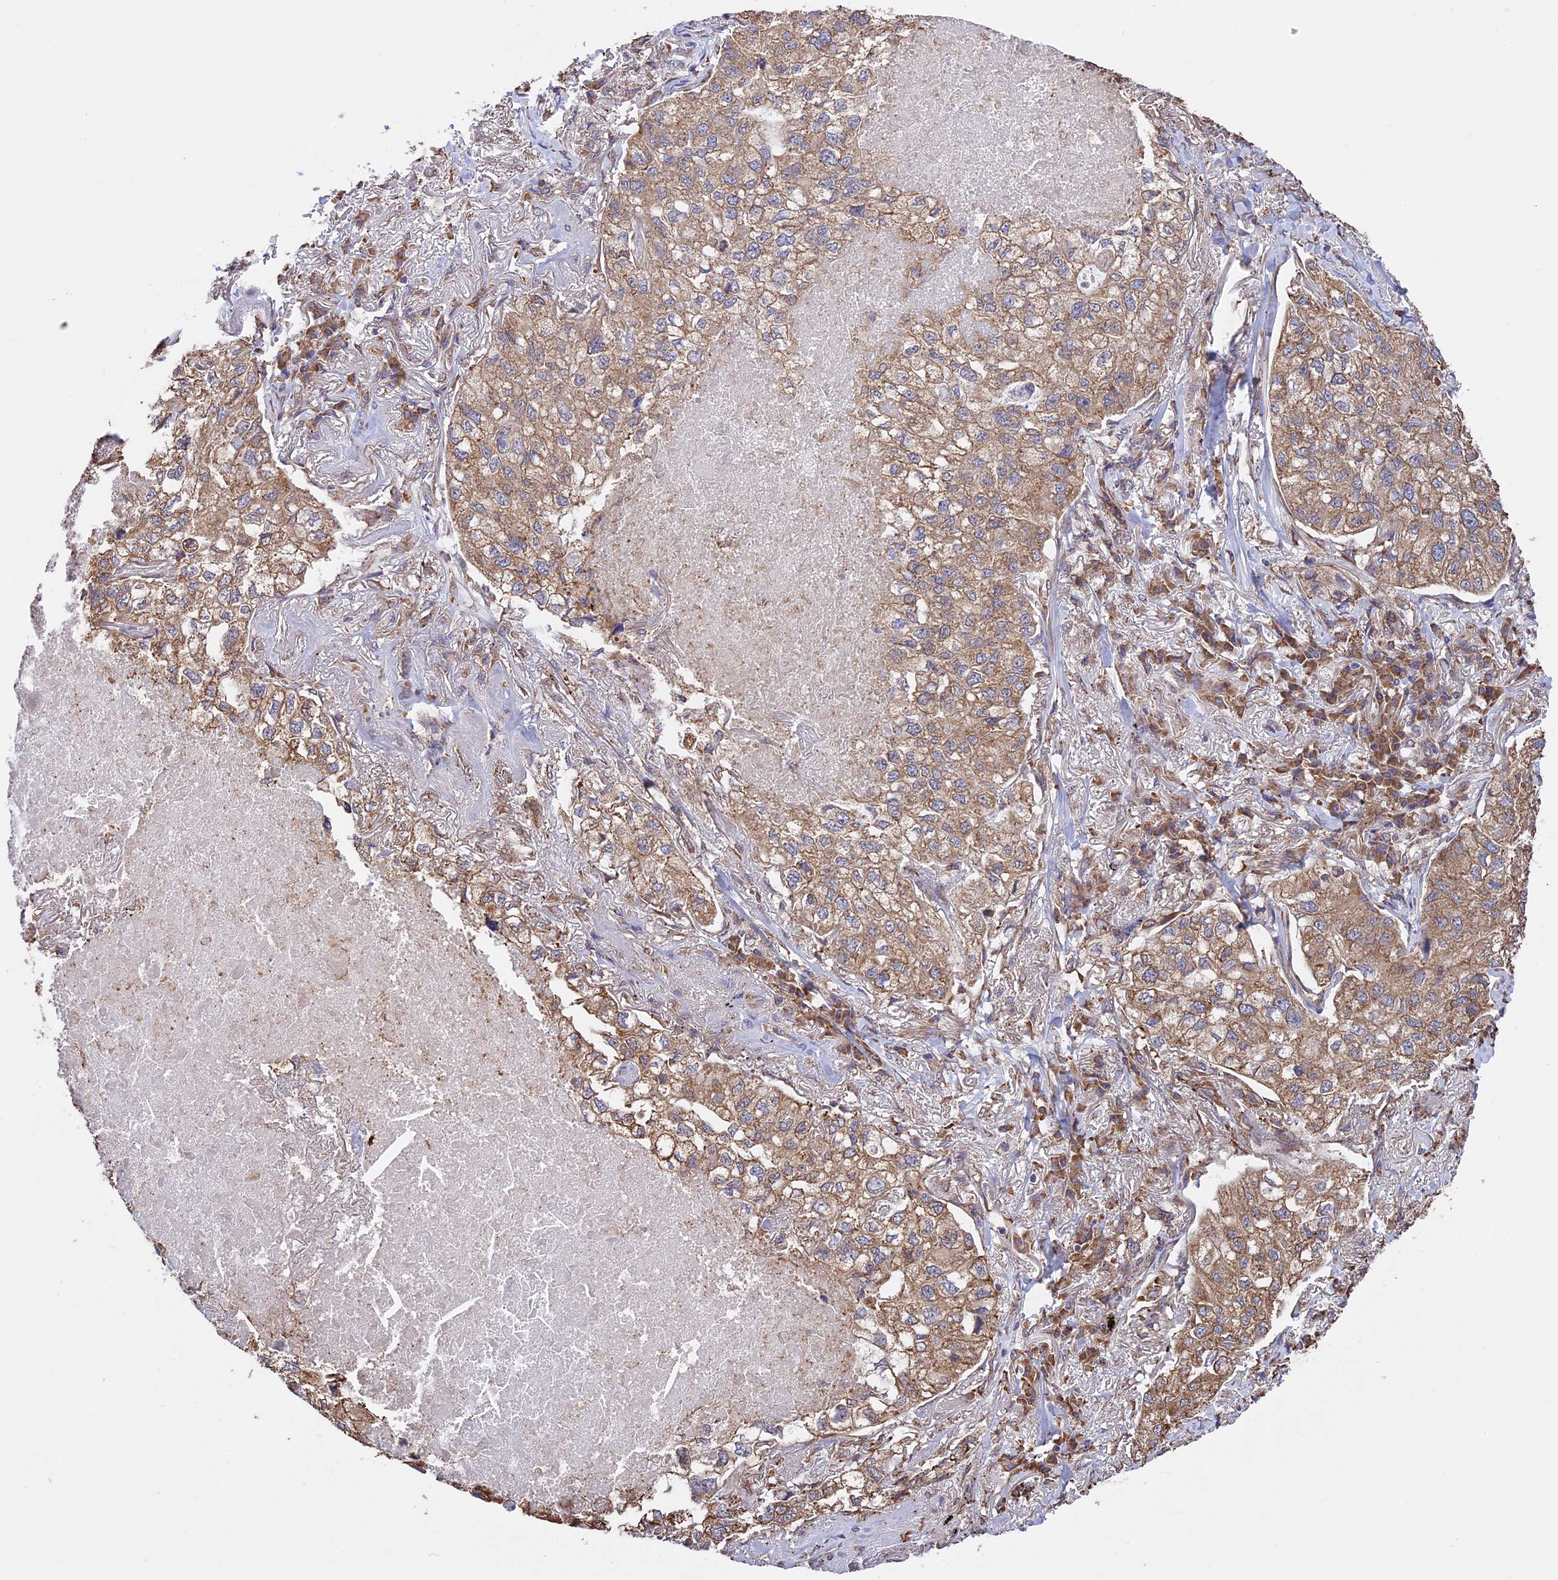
{"staining": {"intensity": "weak", "quantity": ">75%", "location": "cytoplasmic/membranous"}, "tissue": "lung cancer", "cell_type": "Tumor cells", "image_type": "cancer", "snomed": [{"axis": "morphology", "description": "Adenocarcinoma, NOS"}, {"axis": "topography", "description": "Lung"}], "caption": "This is an image of immunohistochemistry (IHC) staining of lung cancer (adenocarcinoma), which shows weak expression in the cytoplasmic/membranous of tumor cells.", "gene": "DMRTA2", "patient": {"sex": "male", "age": 65}}